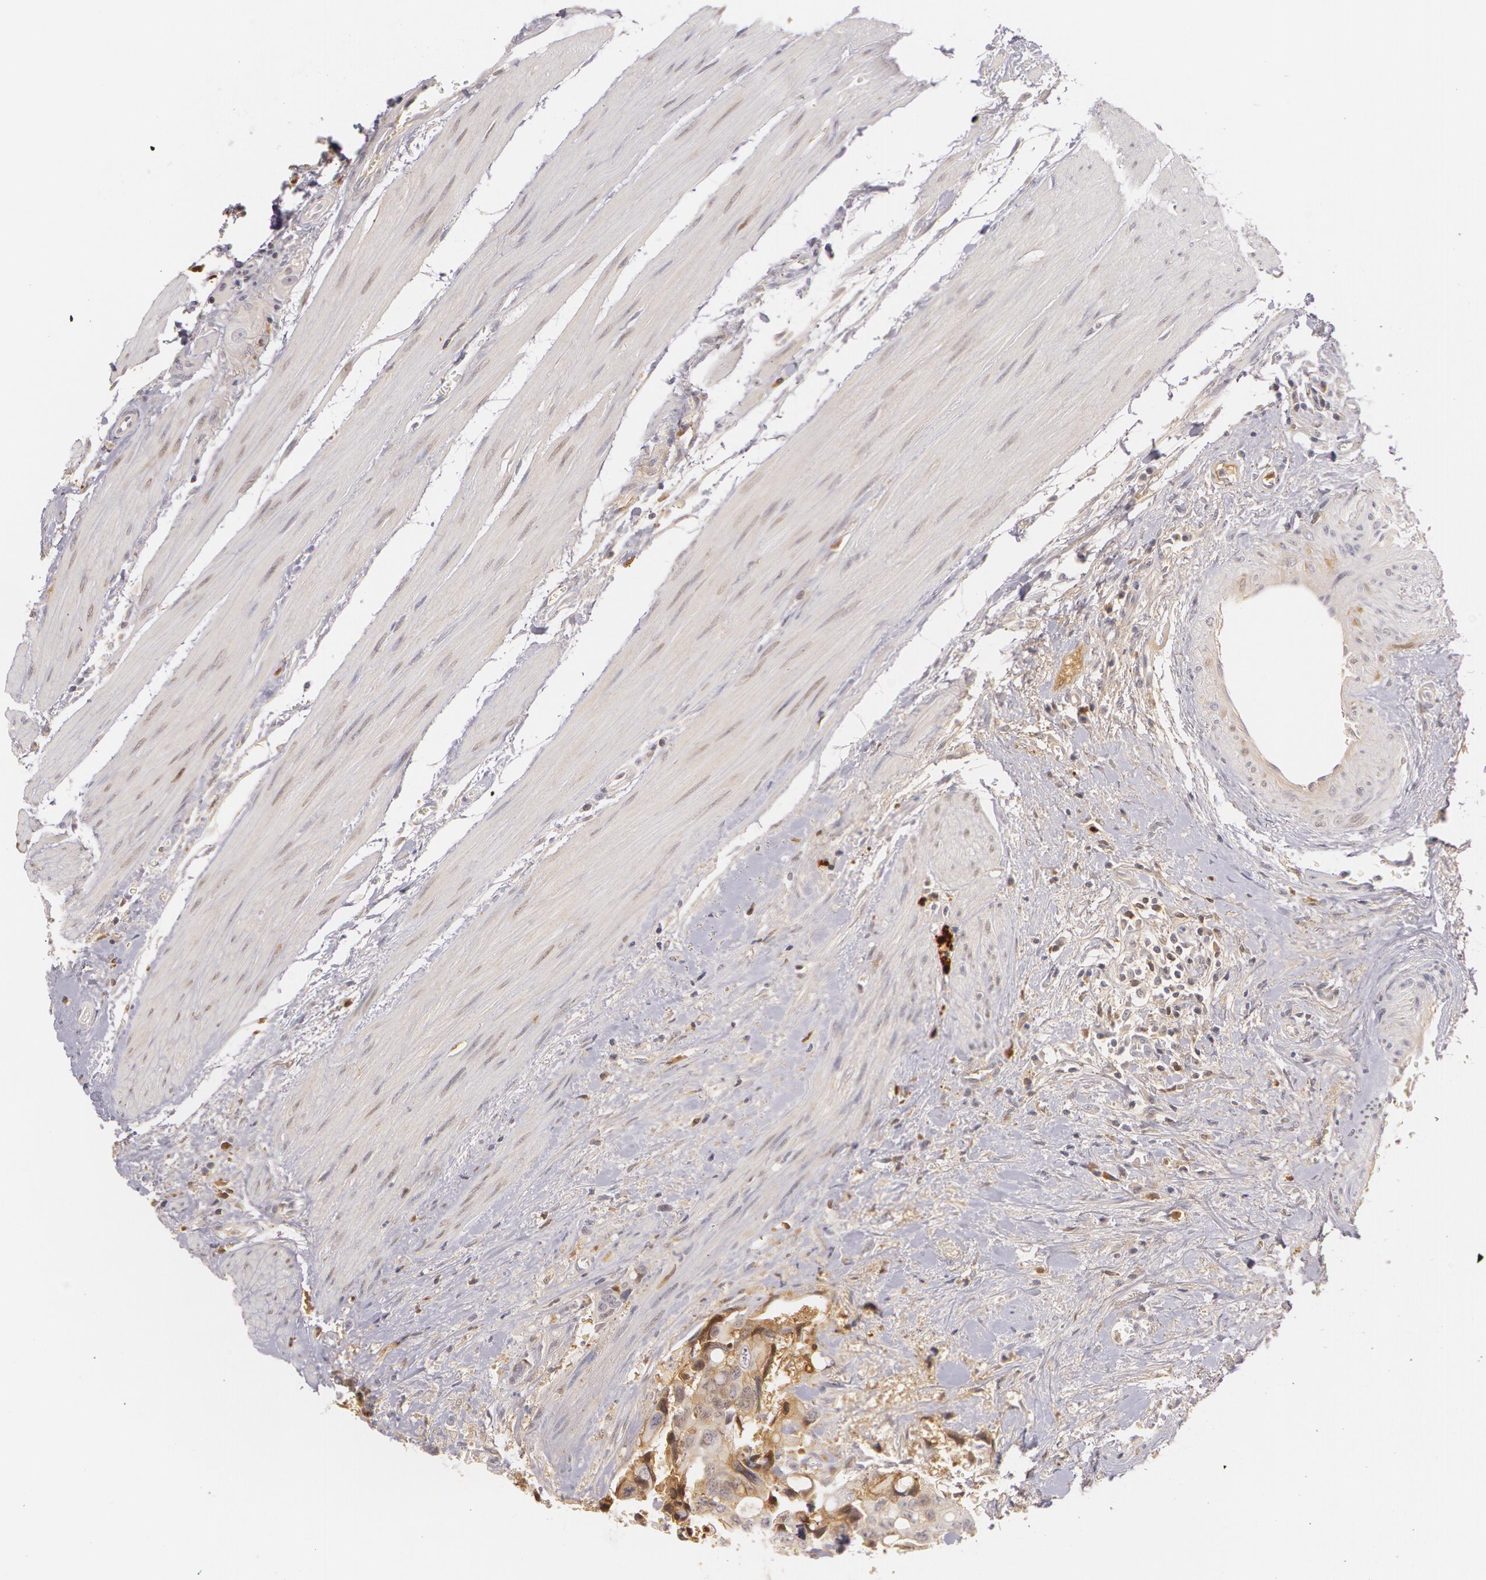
{"staining": {"intensity": "weak", "quantity": "<25%", "location": "cytoplasmic/membranous"}, "tissue": "colorectal cancer", "cell_type": "Tumor cells", "image_type": "cancer", "snomed": [{"axis": "morphology", "description": "Adenocarcinoma, NOS"}, {"axis": "topography", "description": "Rectum"}], "caption": "Immunohistochemistry (IHC) histopathology image of human colorectal cancer stained for a protein (brown), which displays no staining in tumor cells.", "gene": "LBP", "patient": {"sex": "male", "age": 76}}